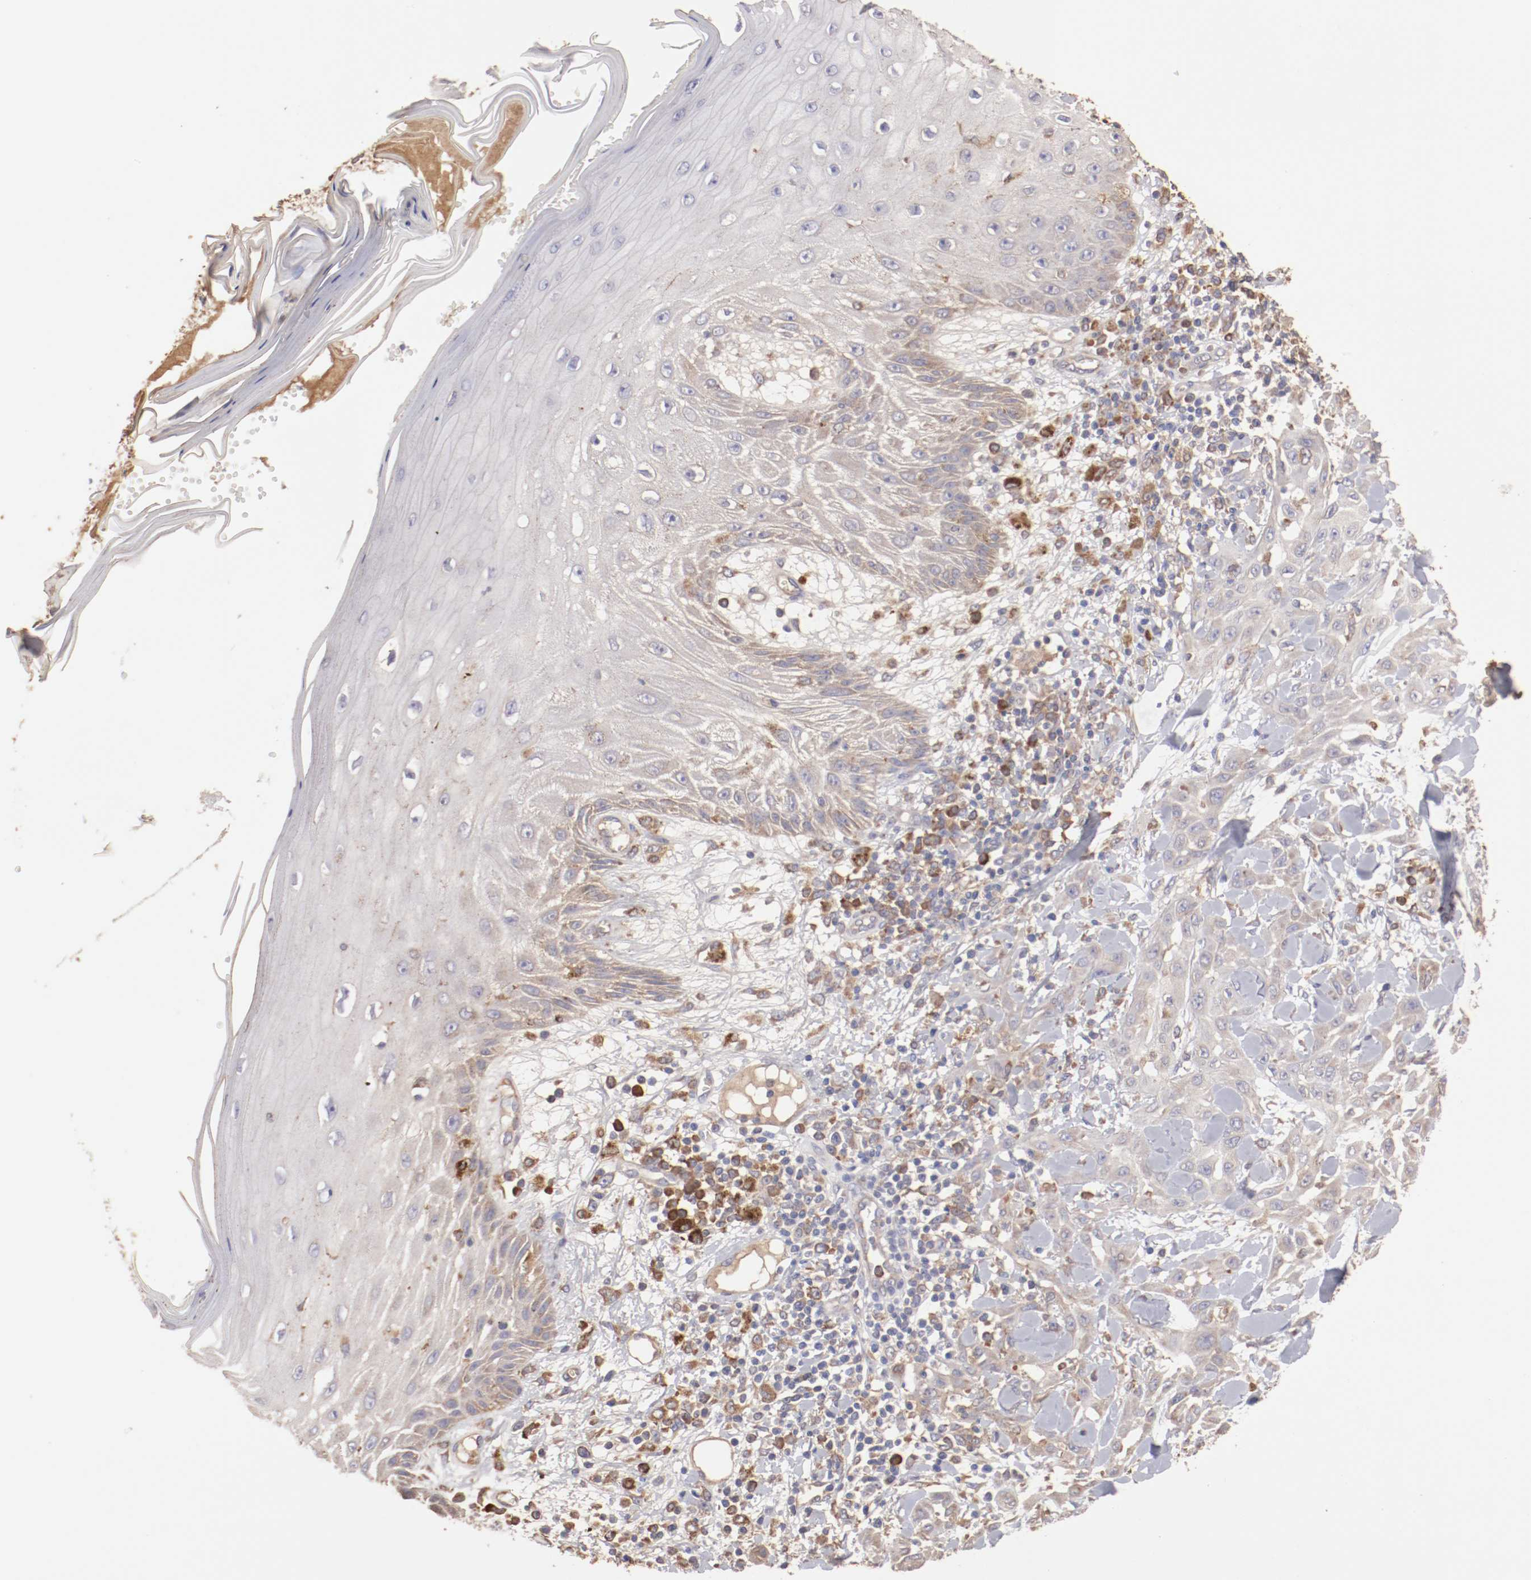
{"staining": {"intensity": "weak", "quantity": ">75%", "location": "cytoplasmic/membranous"}, "tissue": "skin cancer", "cell_type": "Tumor cells", "image_type": "cancer", "snomed": [{"axis": "morphology", "description": "Squamous cell carcinoma, NOS"}, {"axis": "topography", "description": "Skin"}], "caption": "The immunohistochemical stain labels weak cytoplasmic/membranous positivity in tumor cells of skin cancer tissue. (DAB (3,3'-diaminobenzidine) IHC, brown staining for protein, blue staining for nuclei).", "gene": "NFKBIE", "patient": {"sex": "male", "age": 24}}